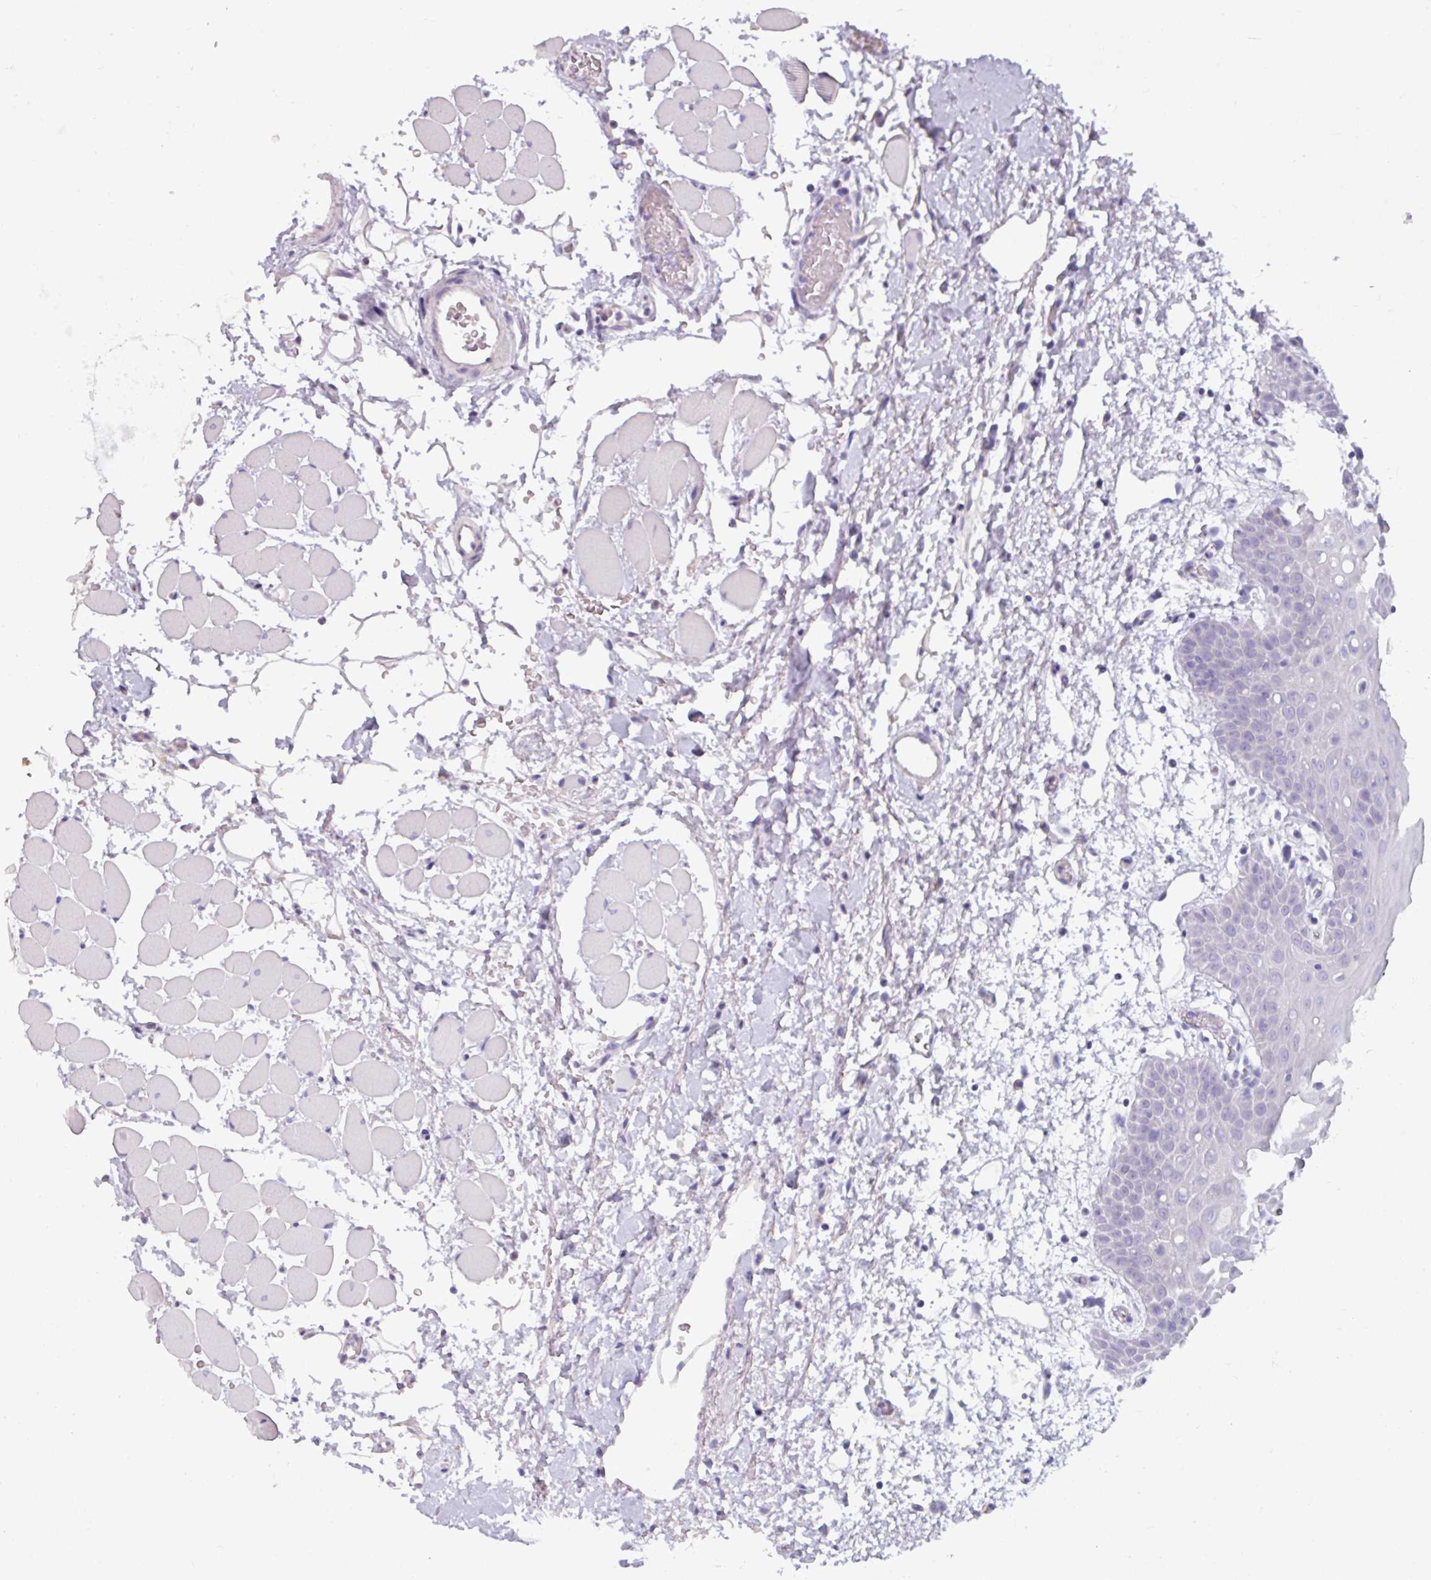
{"staining": {"intensity": "negative", "quantity": "none", "location": "none"}, "tissue": "oral mucosa", "cell_type": "Squamous epithelial cells", "image_type": "normal", "snomed": [{"axis": "morphology", "description": "Normal tissue, NOS"}, {"axis": "topography", "description": "Oral tissue"}, {"axis": "topography", "description": "Tounge, NOS"}], "caption": "High power microscopy histopathology image of an immunohistochemistry (IHC) image of unremarkable oral mucosa, revealing no significant positivity in squamous epithelial cells.", "gene": "OR2T10", "patient": {"sex": "female", "age": 59}}